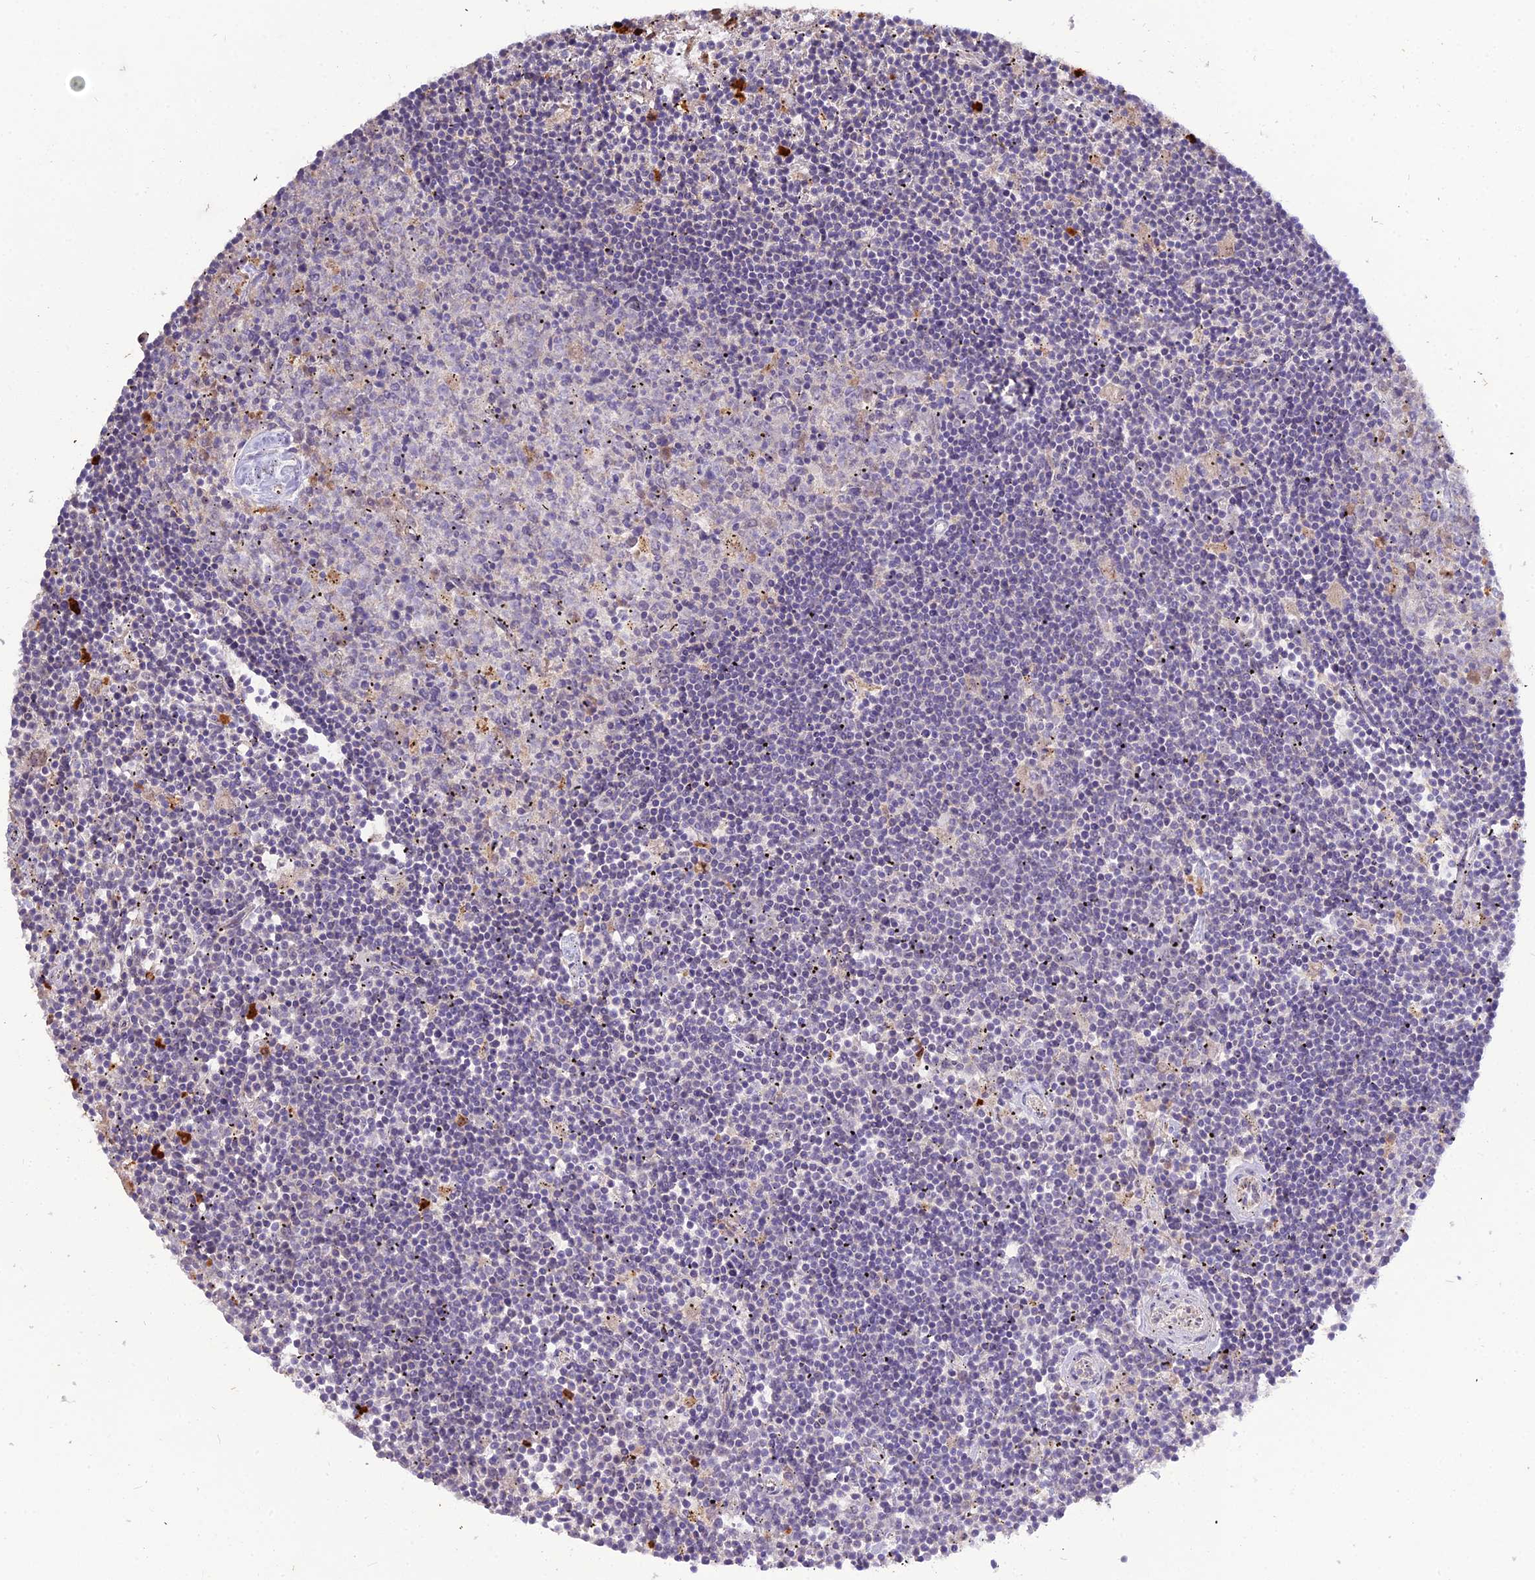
{"staining": {"intensity": "negative", "quantity": "none", "location": "none"}, "tissue": "lymphoma", "cell_type": "Tumor cells", "image_type": "cancer", "snomed": [{"axis": "morphology", "description": "Malignant lymphoma, non-Hodgkin's type, Low grade"}, {"axis": "topography", "description": "Spleen"}], "caption": "Immunohistochemistry (IHC) image of neoplastic tissue: human lymphoma stained with DAB demonstrates no significant protein expression in tumor cells. (DAB immunohistochemistry (IHC) with hematoxylin counter stain).", "gene": "EID2", "patient": {"sex": "male", "age": 76}}